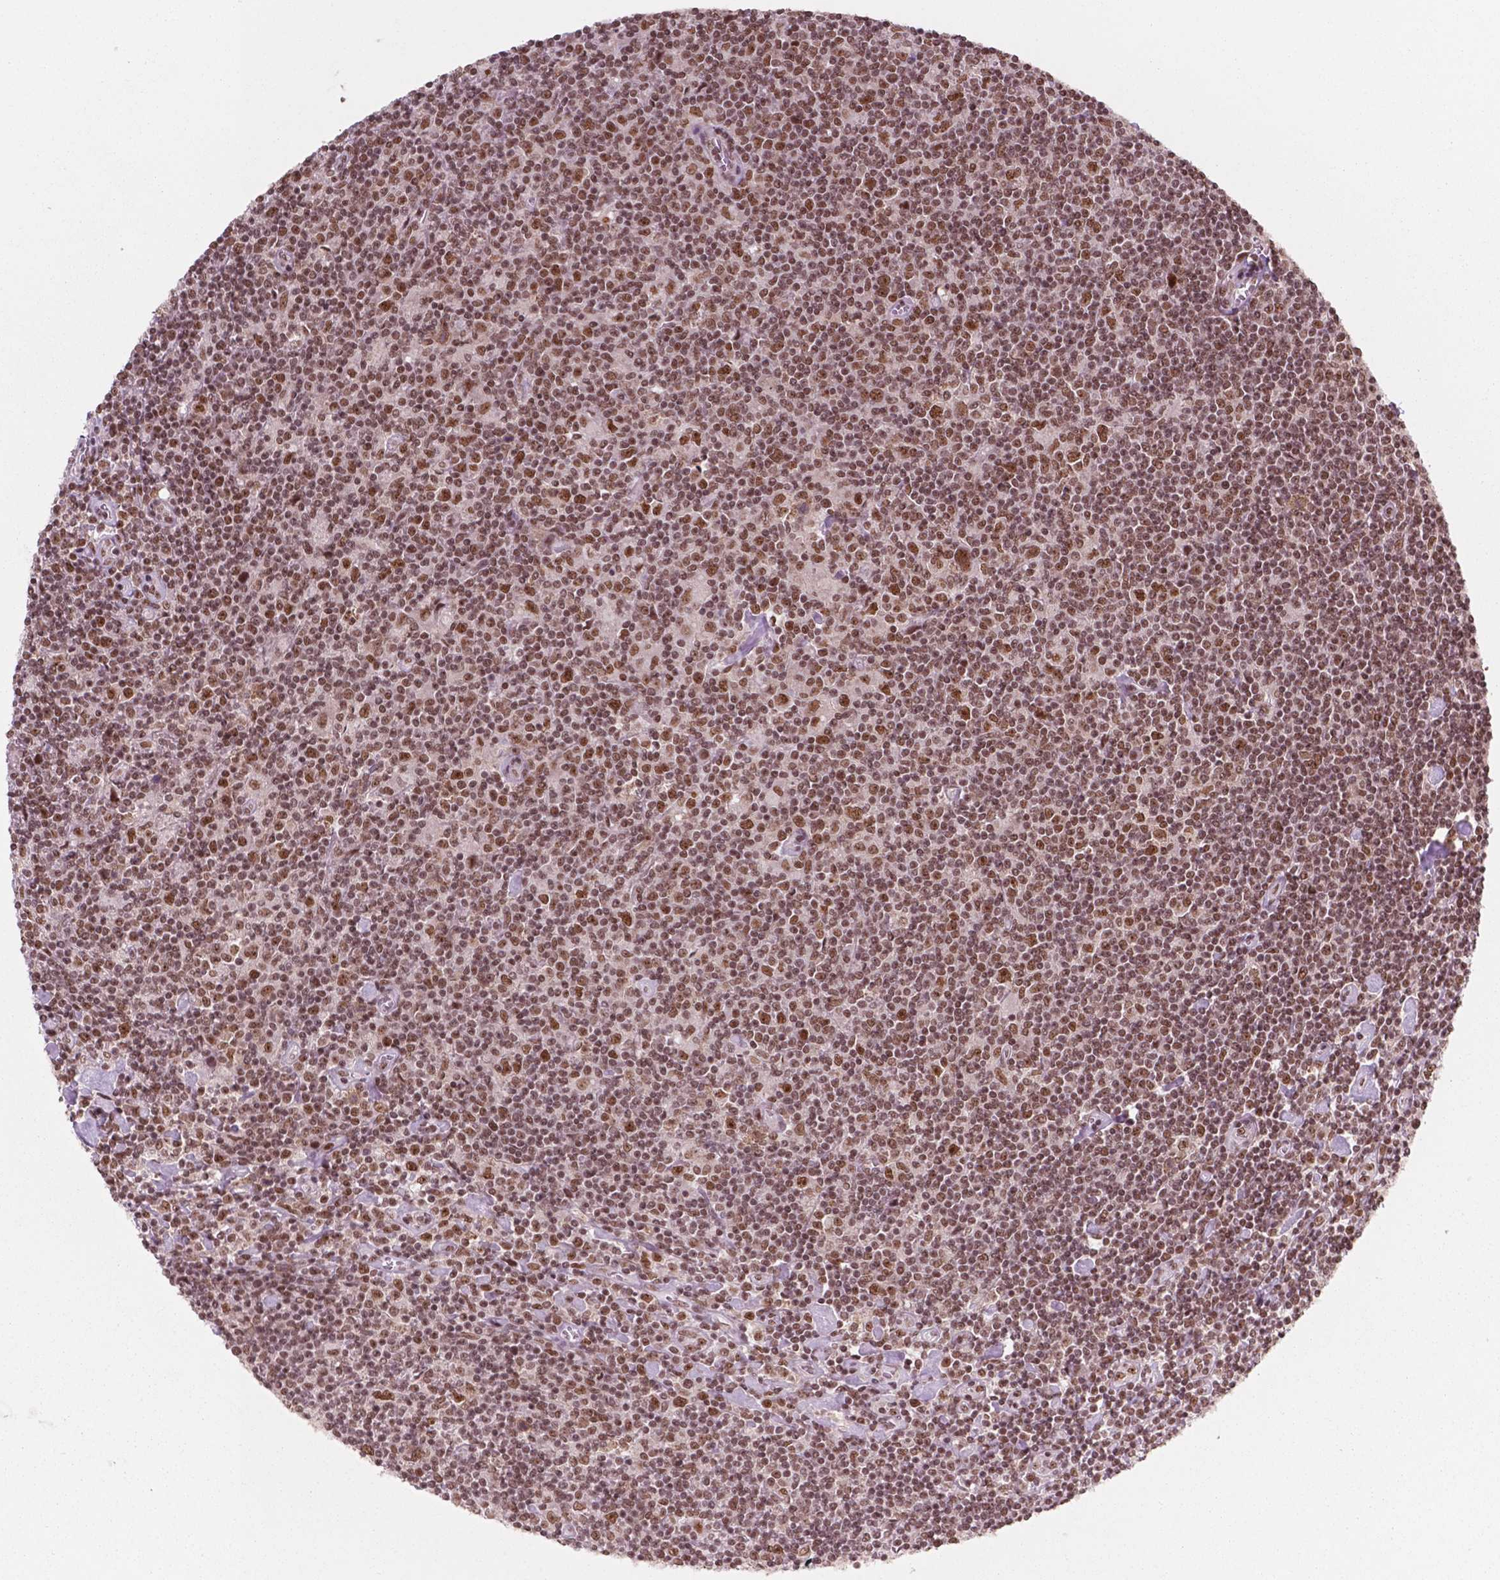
{"staining": {"intensity": "moderate", "quantity": ">75%", "location": "nuclear"}, "tissue": "lymphoma", "cell_type": "Tumor cells", "image_type": "cancer", "snomed": [{"axis": "morphology", "description": "Hodgkin's disease, NOS"}, {"axis": "topography", "description": "Lymph node"}], "caption": "Moderate nuclear positivity is identified in about >75% of tumor cells in lymphoma. (DAB = brown stain, brightfield microscopy at high magnification).", "gene": "POLR2E", "patient": {"sex": "male", "age": 40}}